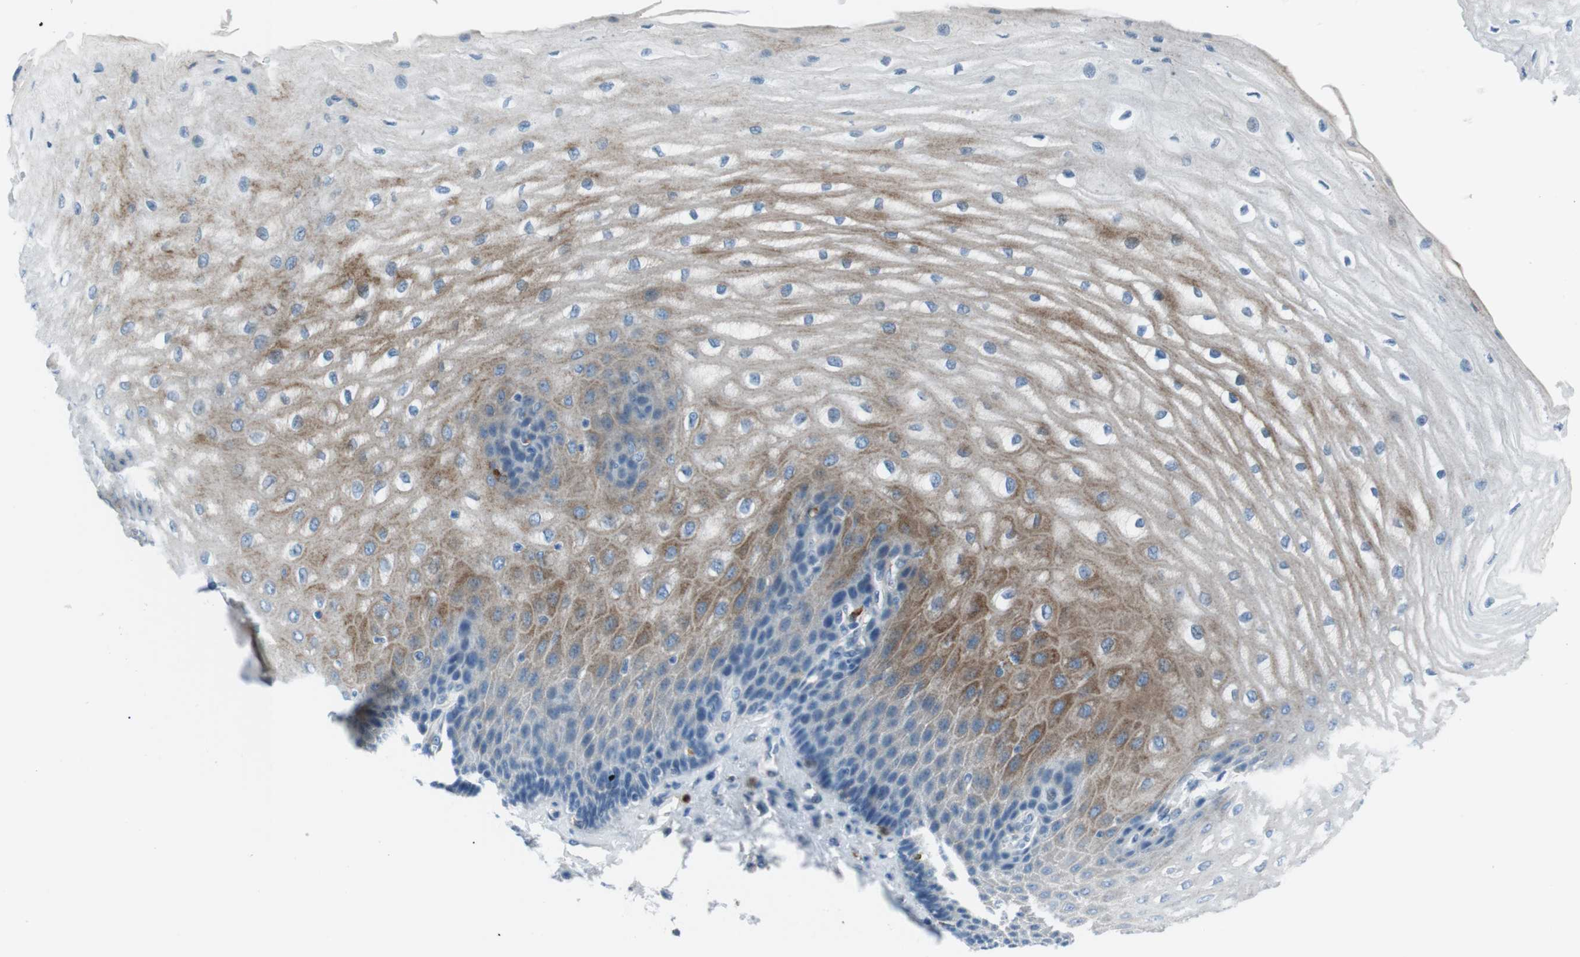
{"staining": {"intensity": "moderate", "quantity": "<25%", "location": "cytoplasmic/membranous"}, "tissue": "esophagus", "cell_type": "Squamous epithelial cells", "image_type": "normal", "snomed": [{"axis": "morphology", "description": "Normal tissue, NOS"}, {"axis": "topography", "description": "Esophagus"}], "caption": "Squamous epithelial cells reveal moderate cytoplasmic/membranous positivity in approximately <25% of cells in benign esophagus.", "gene": "CSF2RA", "patient": {"sex": "male", "age": 54}}